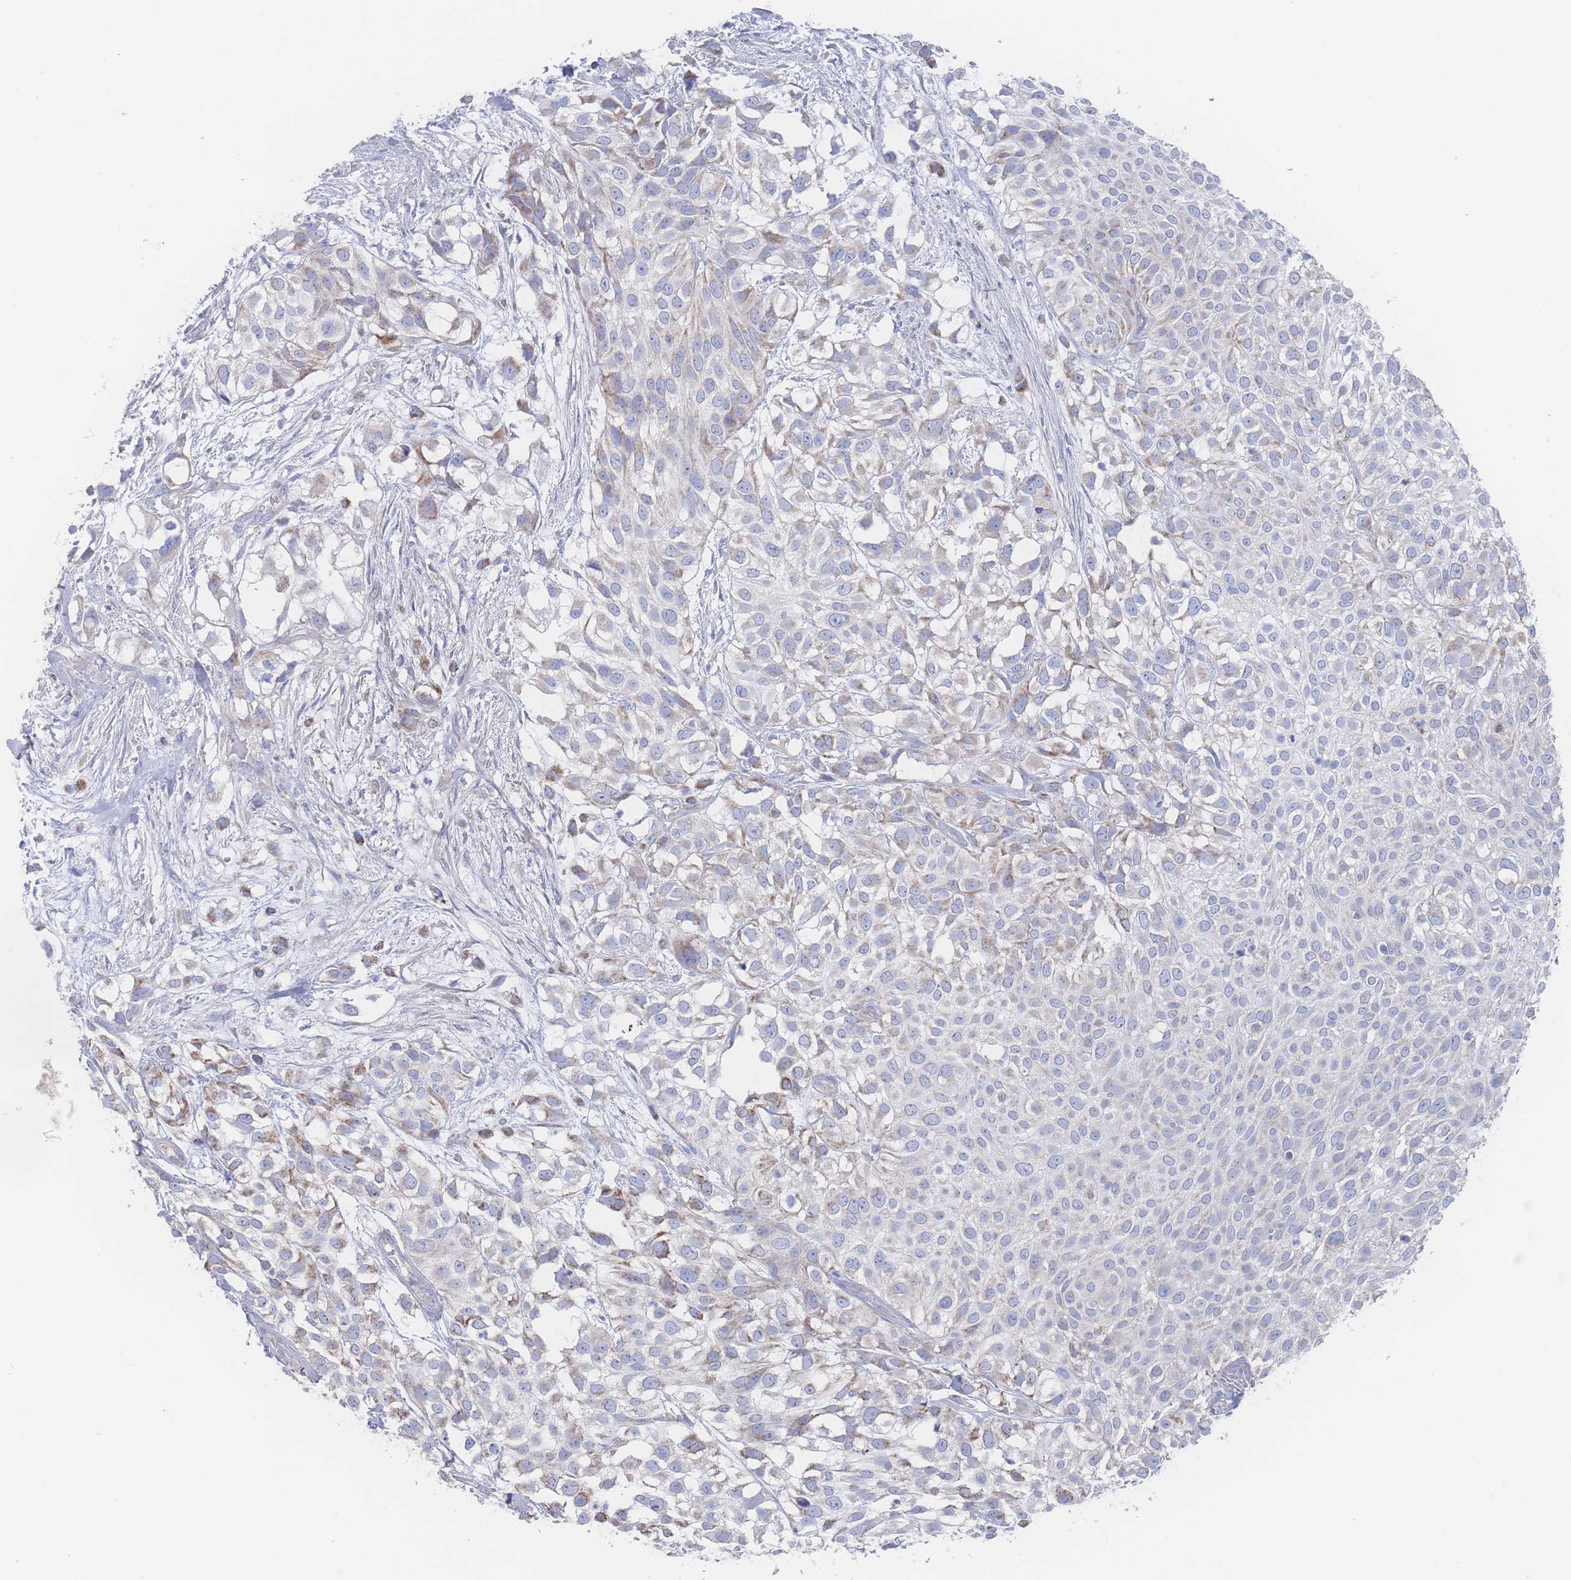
{"staining": {"intensity": "moderate", "quantity": "25%-75%", "location": "cytoplasmic/membranous"}, "tissue": "urothelial cancer", "cell_type": "Tumor cells", "image_type": "cancer", "snomed": [{"axis": "morphology", "description": "Urothelial carcinoma, High grade"}, {"axis": "topography", "description": "Urinary bladder"}], "caption": "High-grade urothelial carcinoma tissue demonstrates moderate cytoplasmic/membranous positivity in about 25%-75% of tumor cells, visualized by immunohistochemistry.", "gene": "SNPH", "patient": {"sex": "male", "age": 56}}